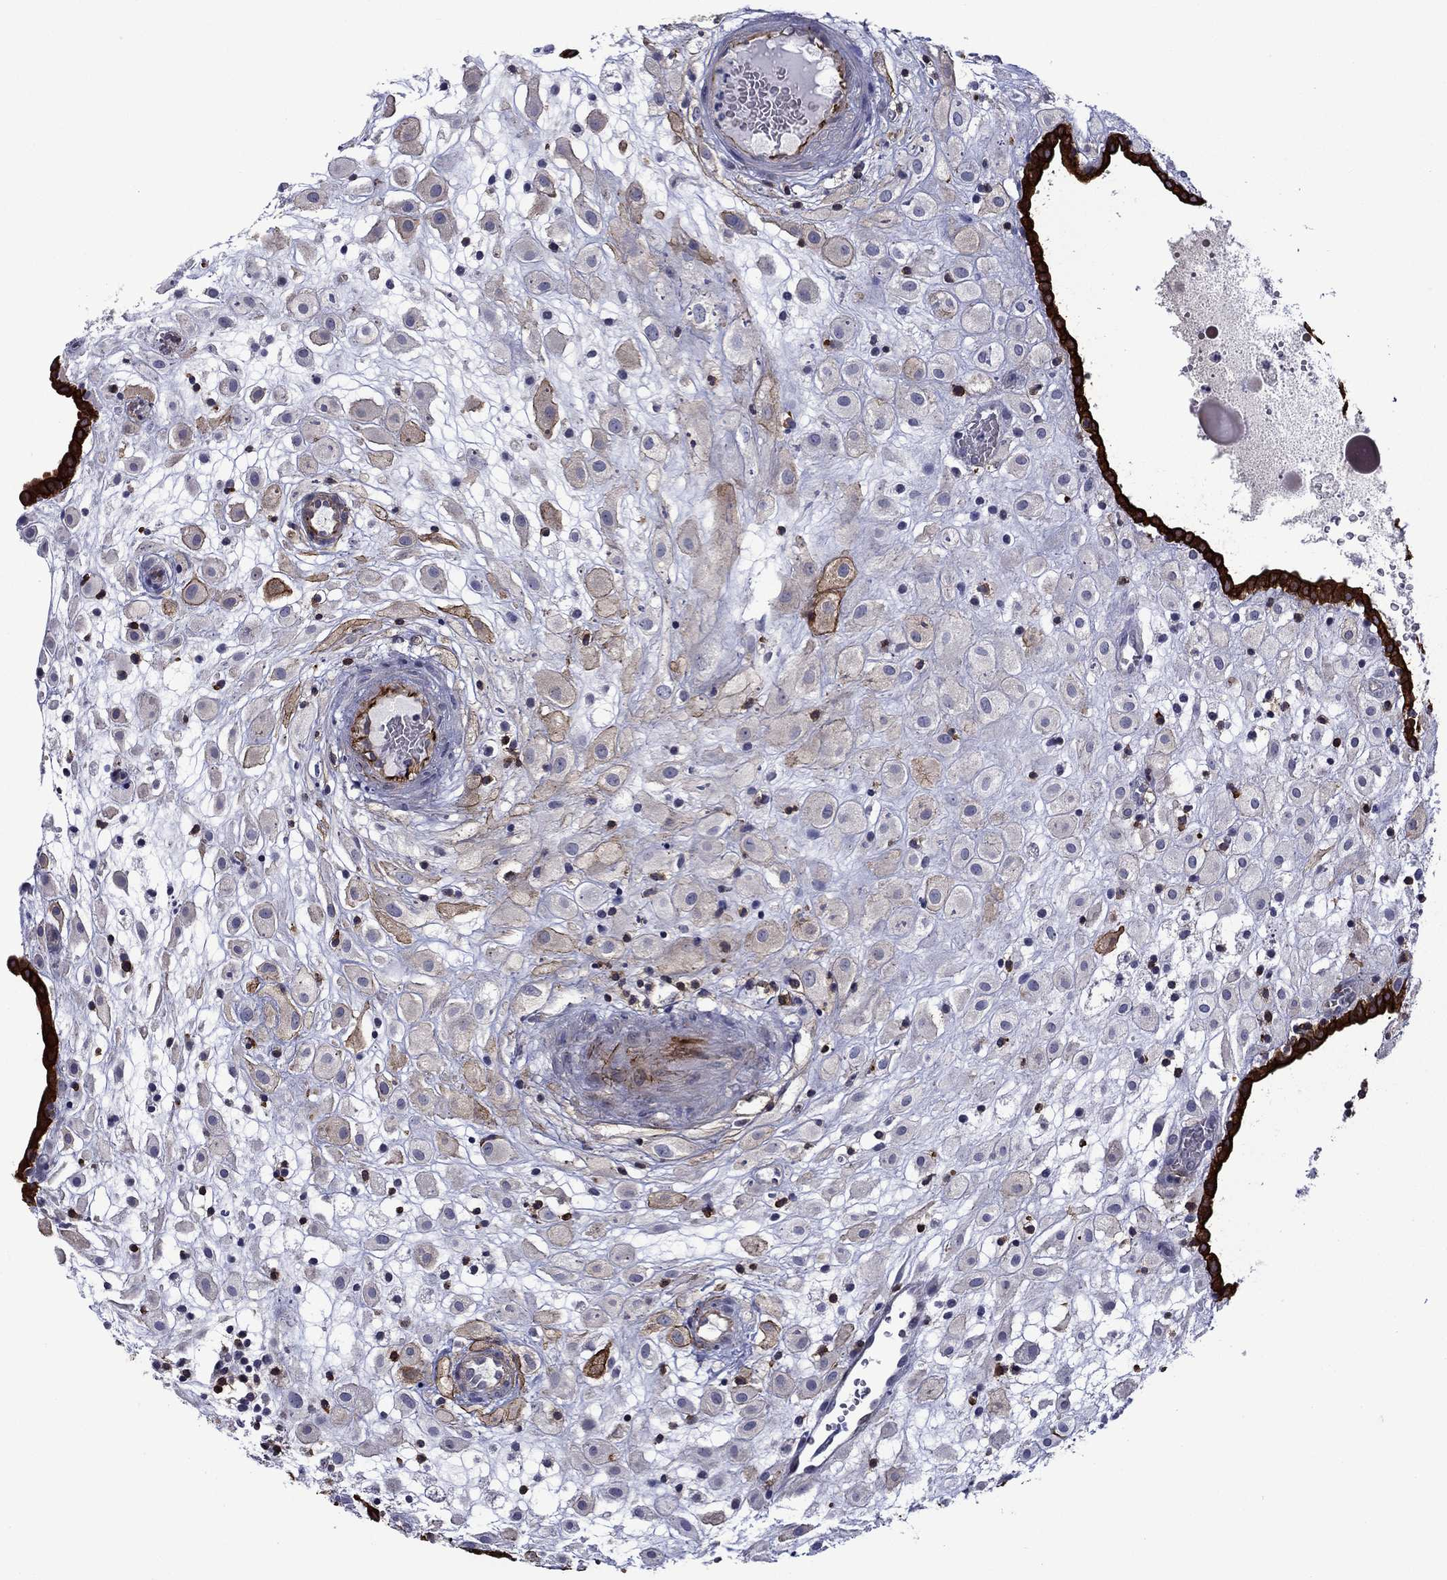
{"staining": {"intensity": "strong", "quantity": "<25%", "location": "cytoplasmic/membranous"}, "tissue": "placenta", "cell_type": "Decidual cells", "image_type": "normal", "snomed": [{"axis": "morphology", "description": "Normal tissue, NOS"}, {"axis": "topography", "description": "Placenta"}], "caption": "IHC histopathology image of unremarkable placenta: human placenta stained using IHC exhibits medium levels of strong protein expression localized specifically in the cytoplasmic/membranous of decidual cells, appearing as a cytoplasmic/membranous brown color.", "gene": "LMO7", "patient": {"sex": "female", "age": 24}}